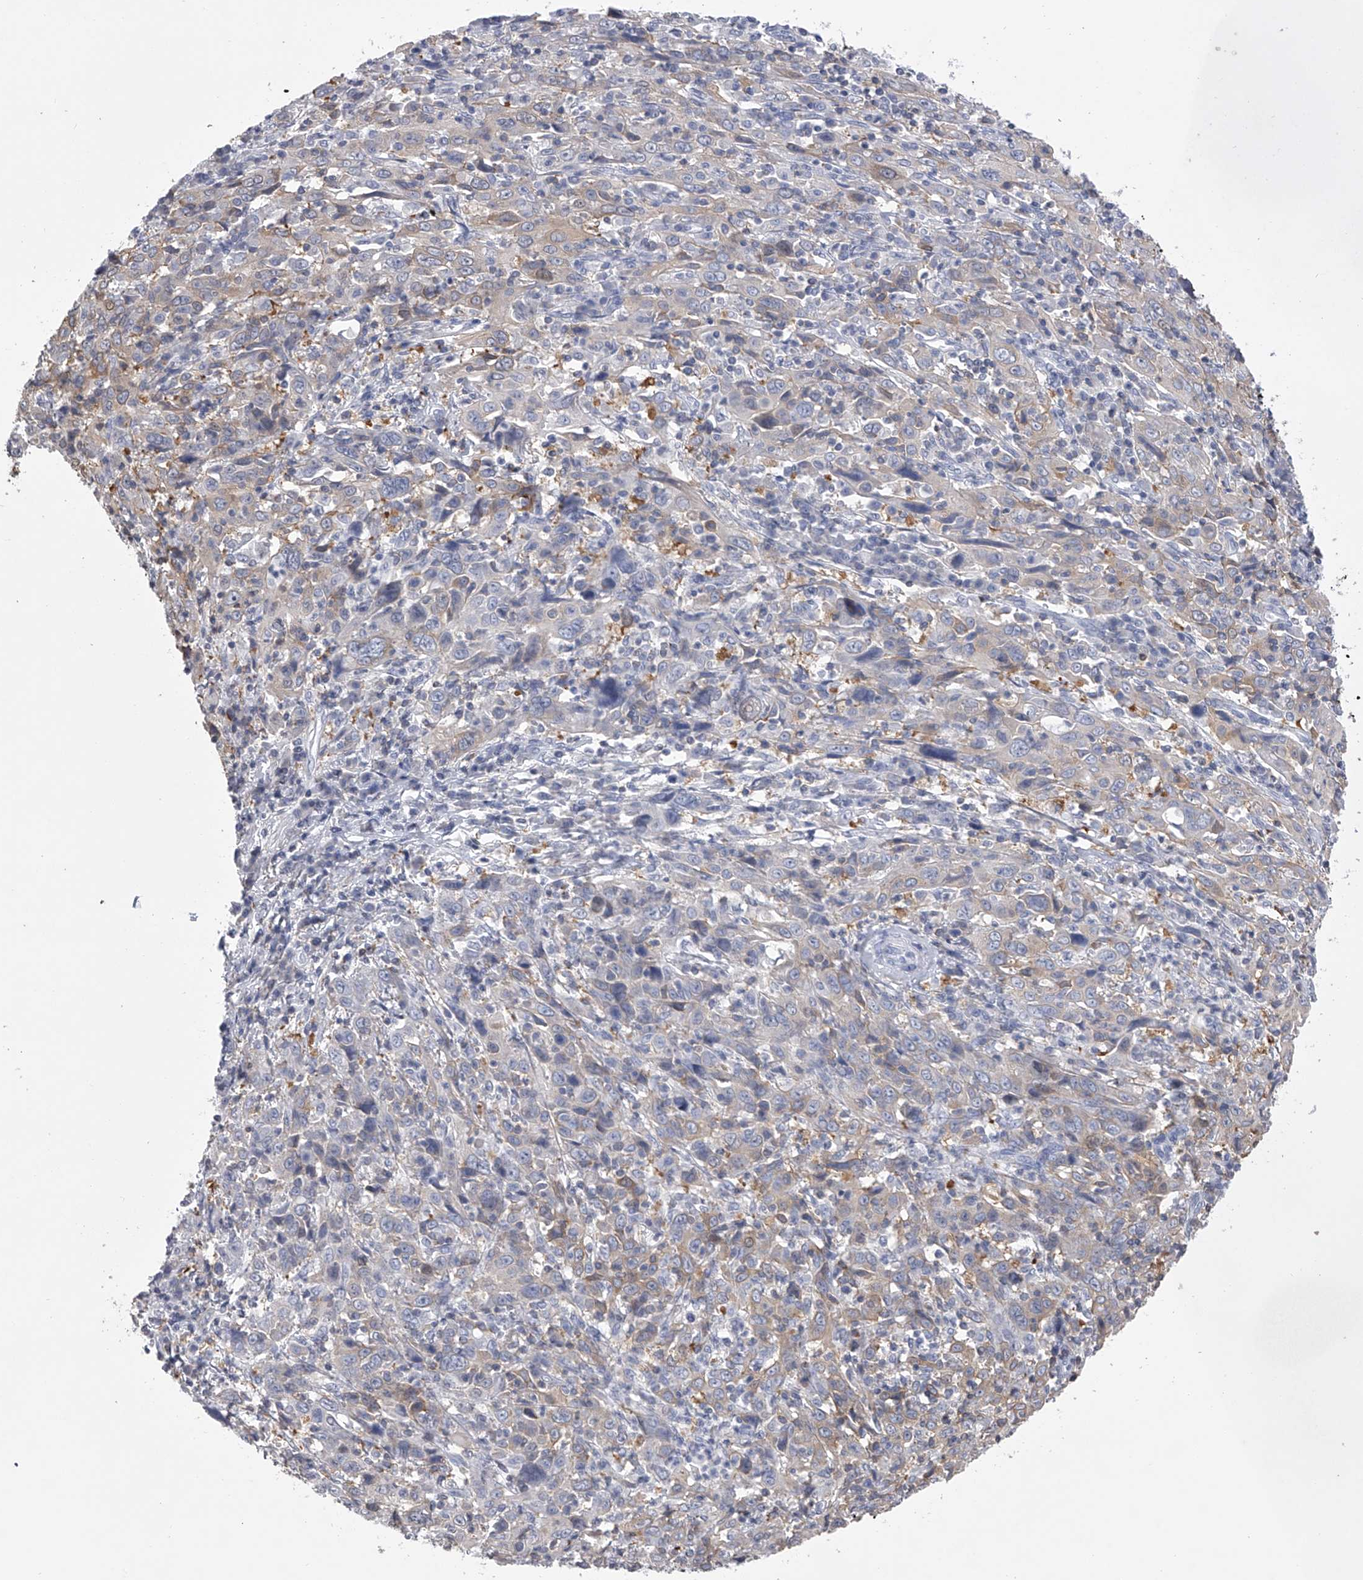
{"staining": {"intensity": "weak", "quantity": "<25%", "location": "cytoplasmic/membranous"}, "tissue": "cervical cancer", "cell_type": "Tumor cells", "image_type": "cancer", "snomed": [{"axis": "morphology", "description": "Squamous cell carcinoma, NOS"}, {"axis": "topography", "description": "Cervix"}], "caption": "DAB immunohistochemical staining of cervical cancer (squamous cell carcinoma) demonstrates no significant staining in tumor cells.", "gene": "TASP1", "patient": {"sex": "female", "age": 46}}